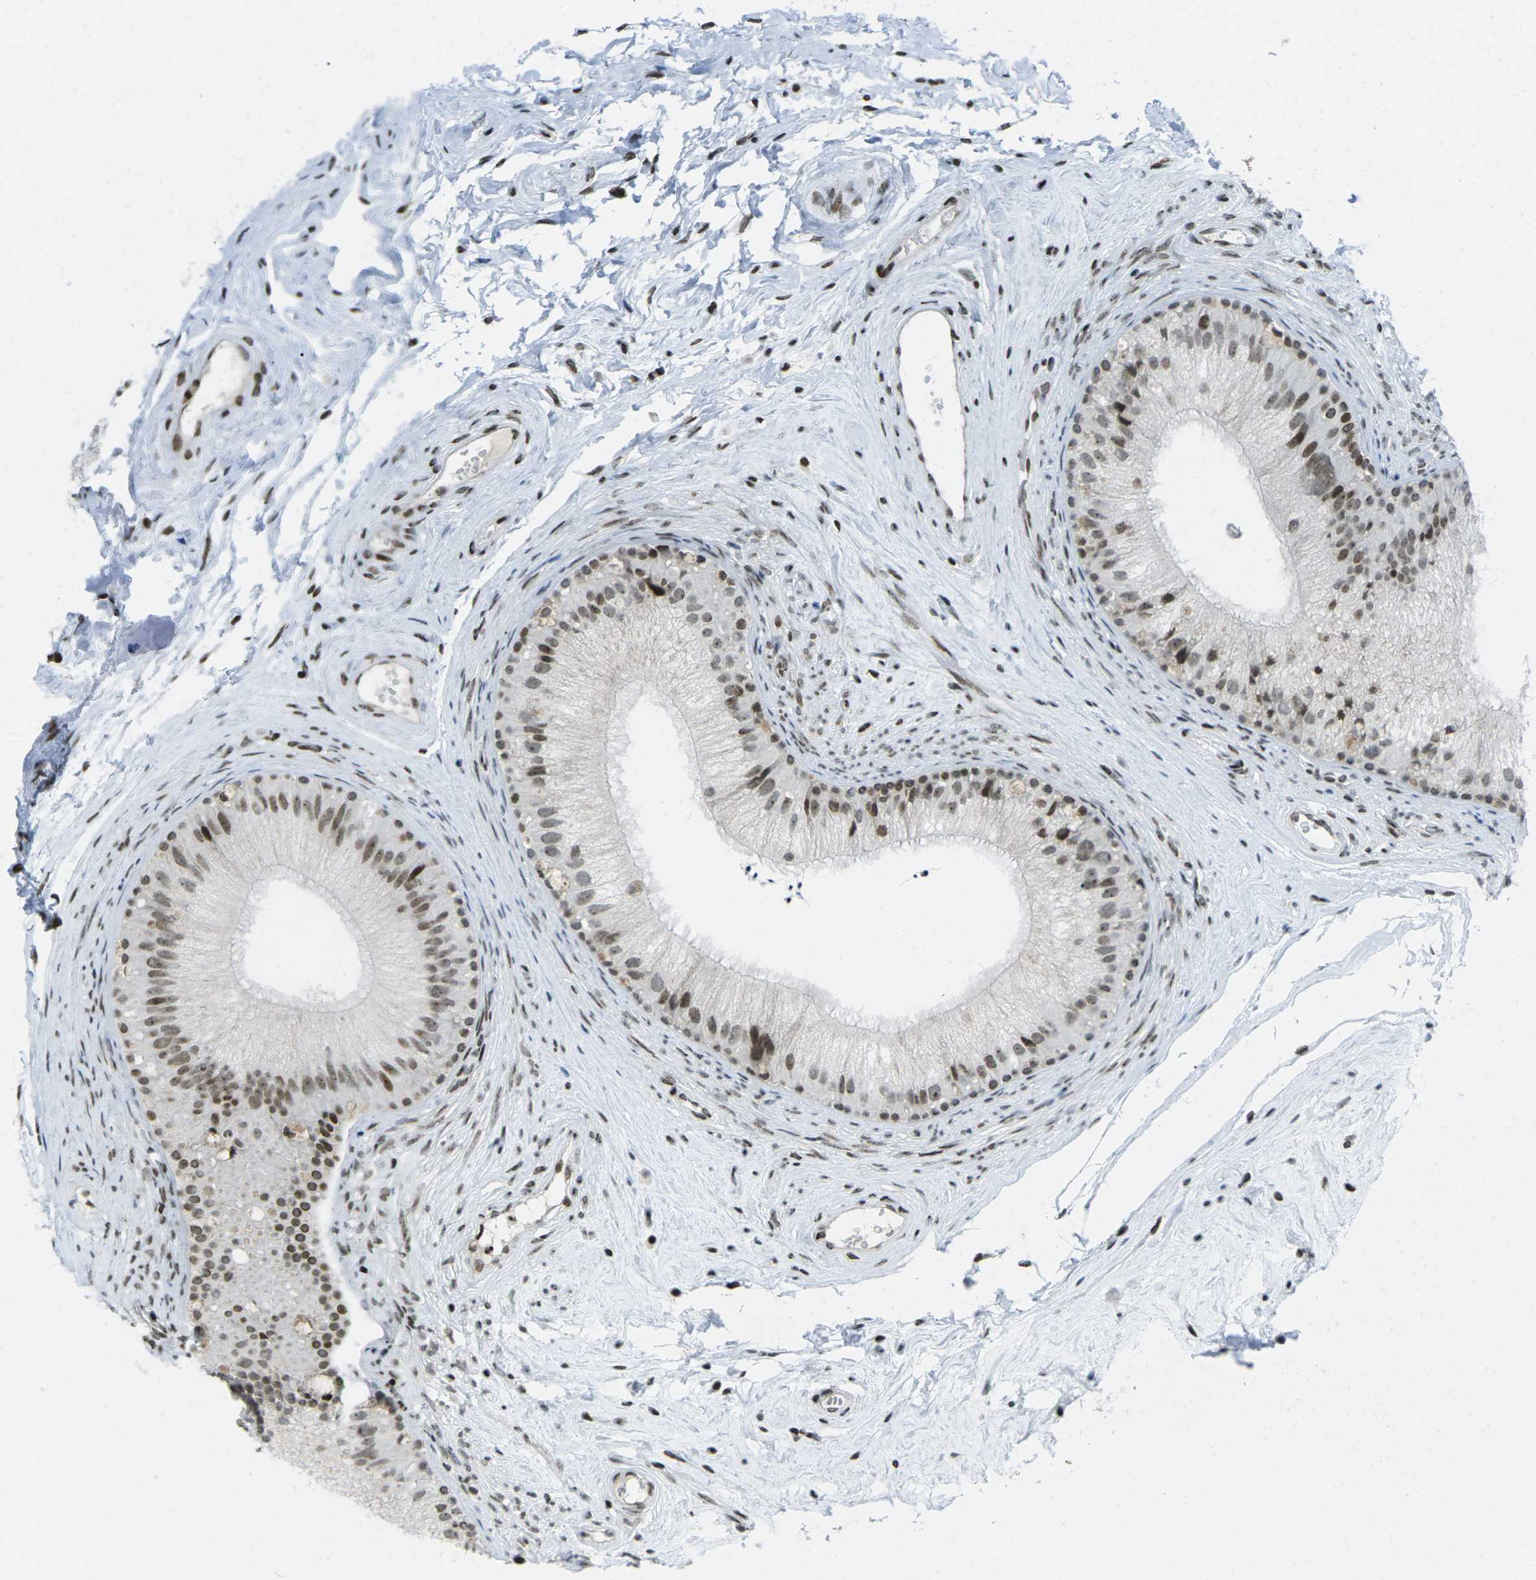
{"staining": {"intensity": "moderate", "quantity": "25%-75%", "location": "nuclear"}, "tissue": "epididymis", "cell_type": "Glandular cells", "image_type": "normal", "snomed": [{"axis": "morphology", "description": "Normal tissue, NOS"}, {"axis": "topography", "description": "Epididymis"}], "caption": "Immunohistochemistry histopathology image of benign epididymis: human epididymis stained using immunohistochemistry (IHC) demonstrates medium levels of moderate protein expression localized specifically in the nuclear of glandular cells, appearing as a nuclear brown color.", "gene": "EME1", "patient": {"sex": "male", "age": 56}}